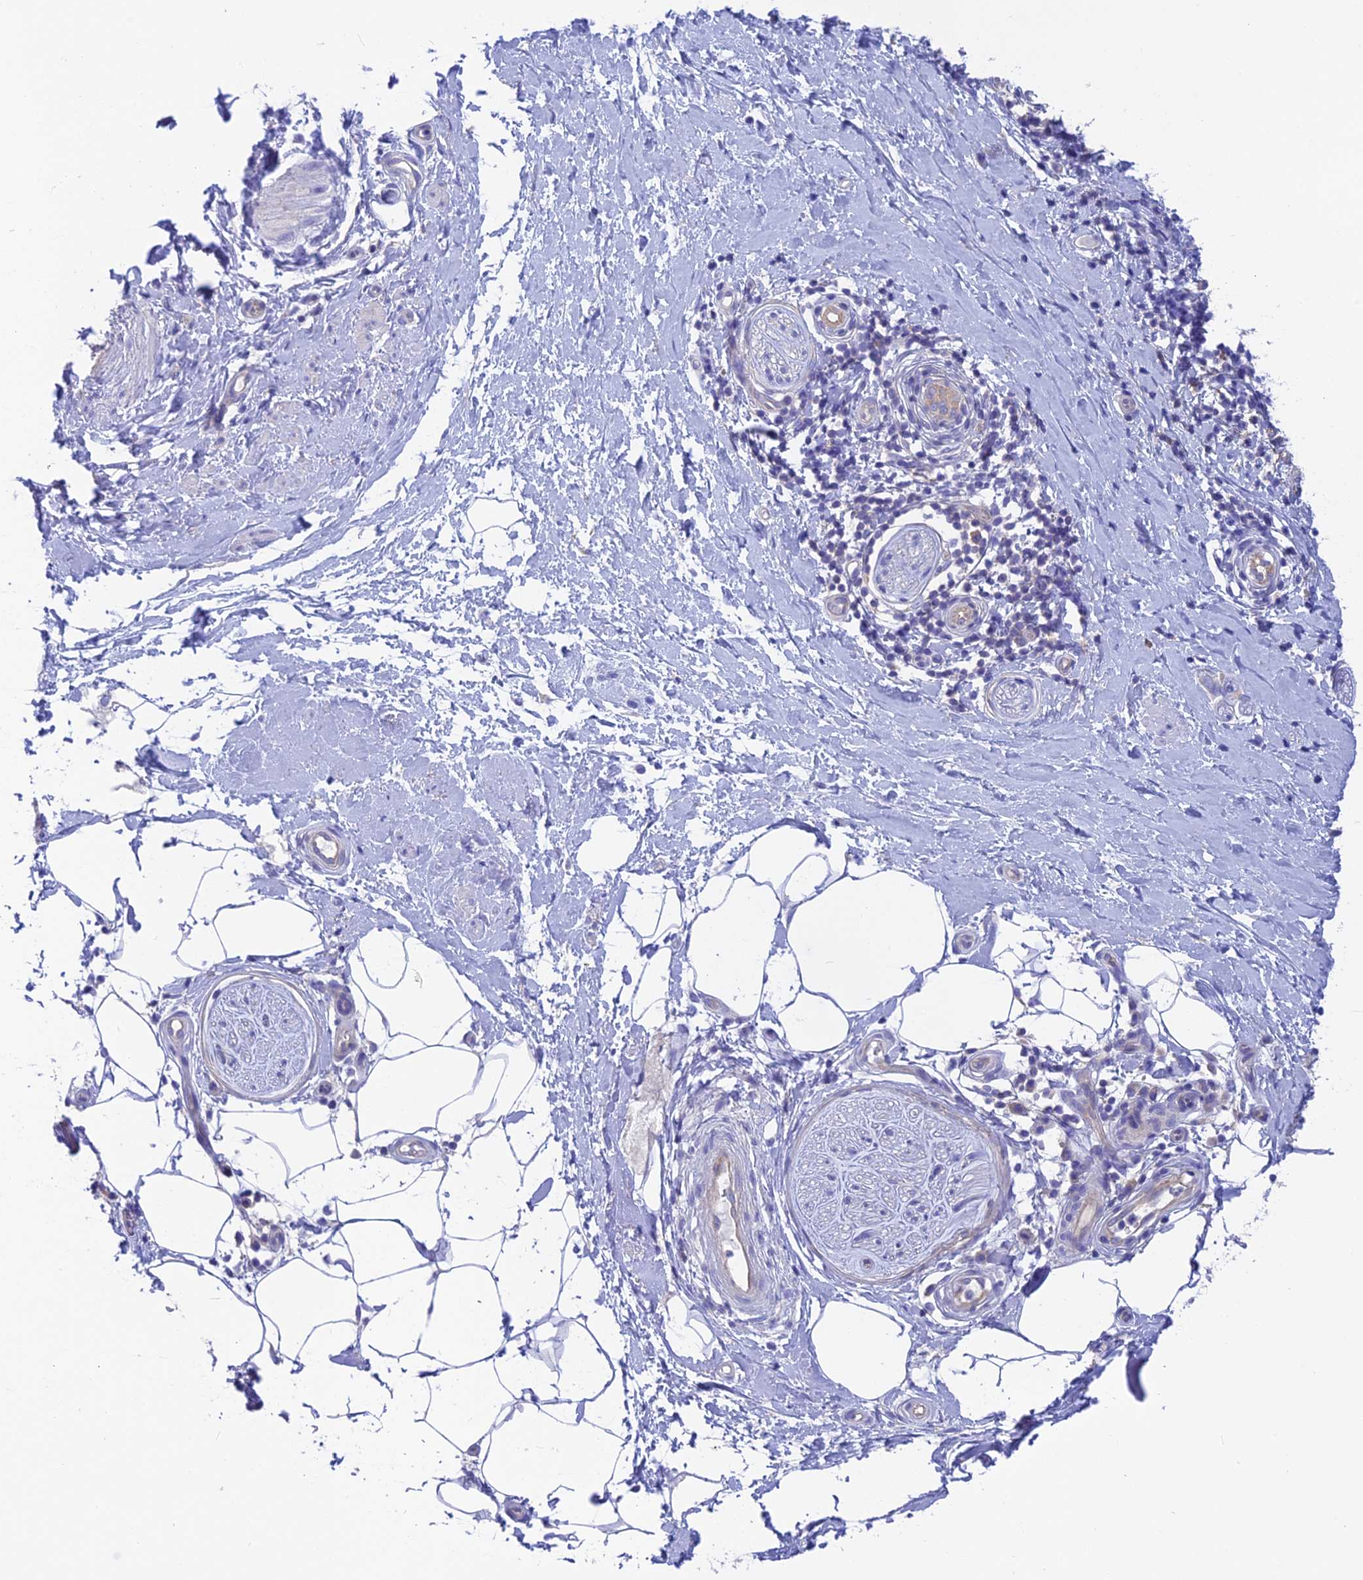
{"staining": {"intensity": "negative", "quantity": "none", "location": "none"}, "tissue": "adipose tissue", "cell_type": "Adipocytes", "image_type": "normal", "snomed": [{"axis": "morphology", "description": "Normal tissue, NOS"}, {"axis": "topography", "description": "Soft tissue"}, {"axis": "topography", "description": "Adipose tissue"}, {"axis": "topography", "description": "Vascular tissue"}, {"axis": "topography", "description": "Peripheral nerve tissue"}], "caption": "This is an IHC image of normal human adipose tissue. There is no staining in adipocytes.", "gene": "LZTFL1", "patient": {"sex": "male", "age": 74}}